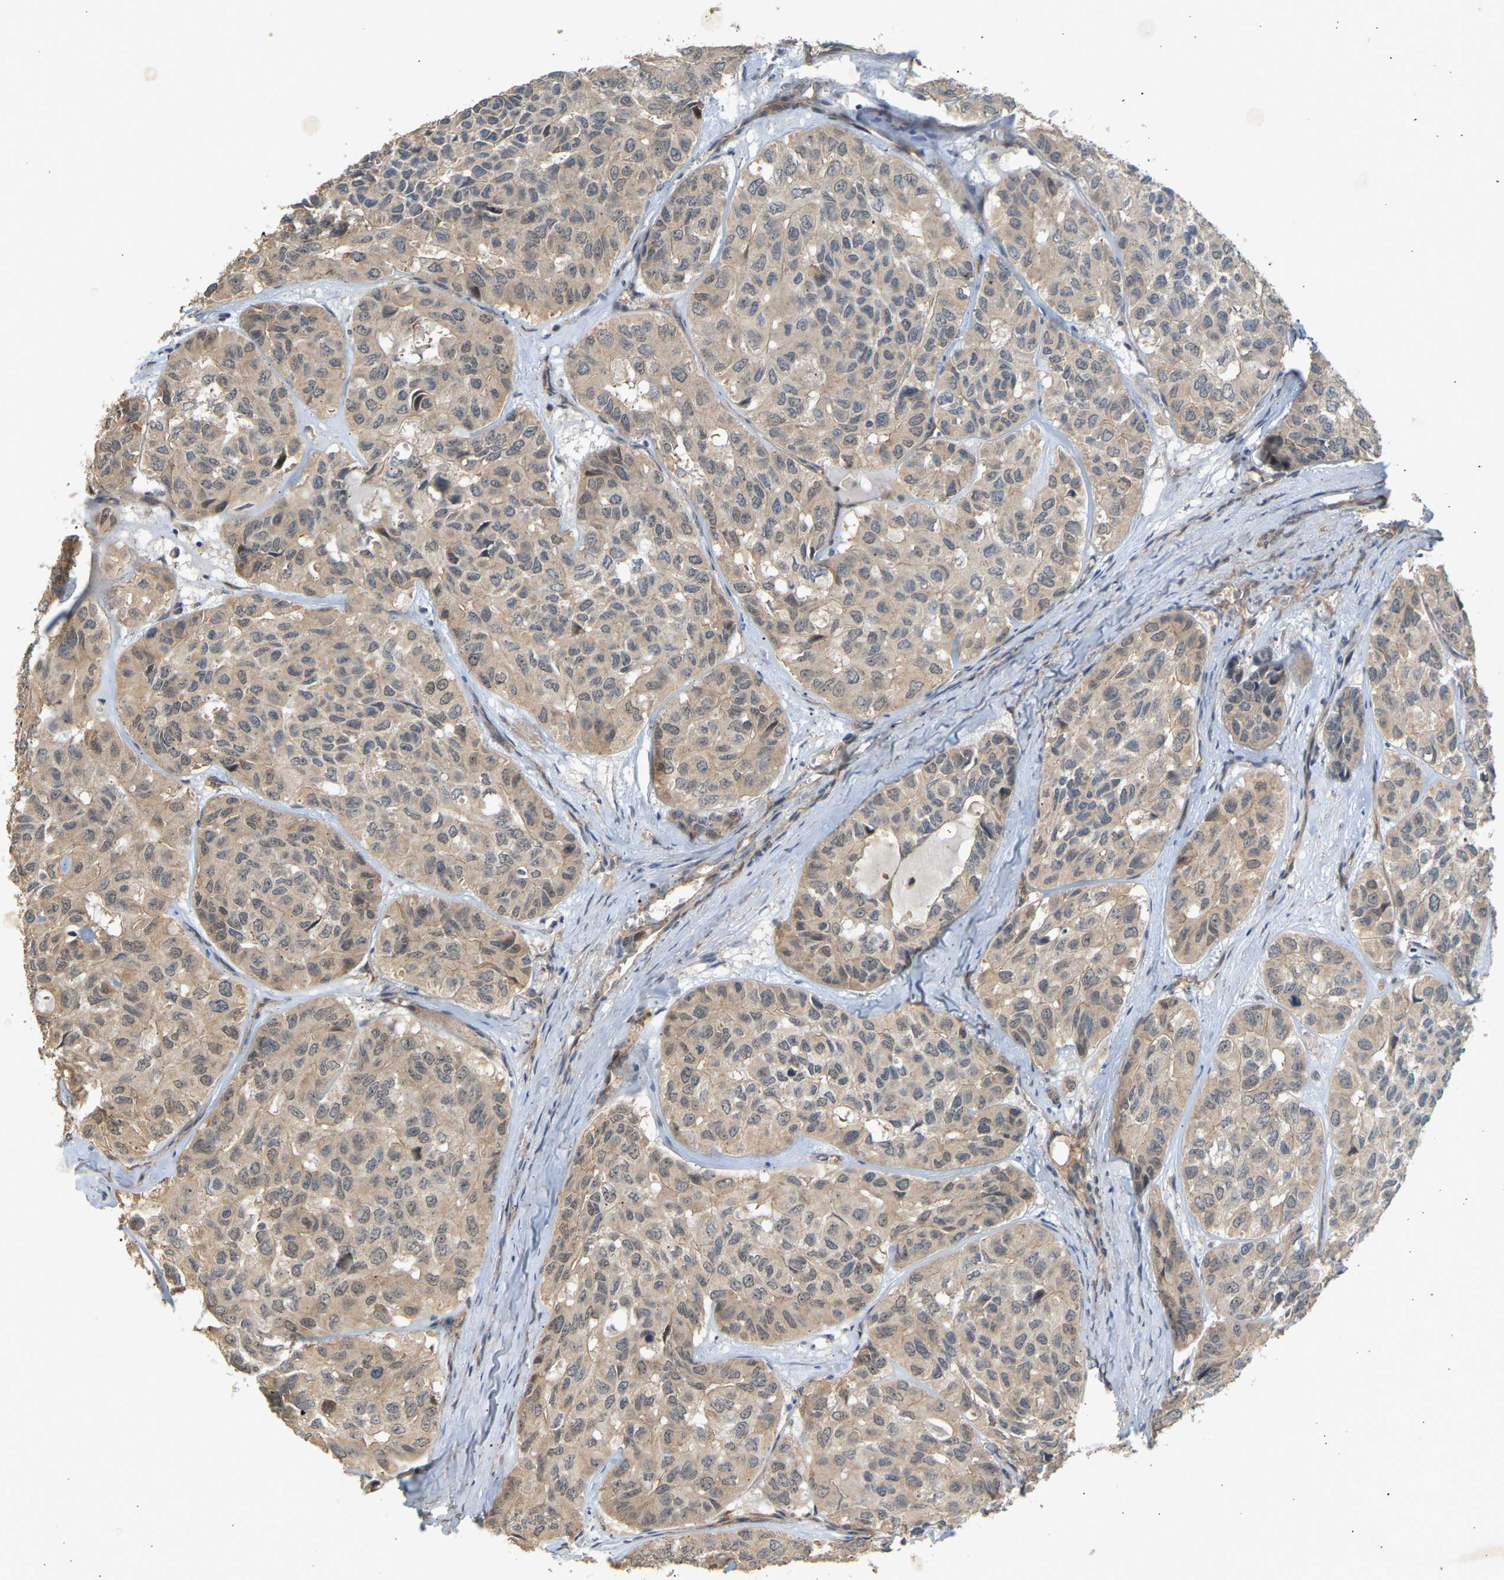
{"staining": {"intensity": "weak", "quantity": "25%-75%", "location": "cytoplasmic/membranous"}, "tissue": "head and neck cancer", "cell_type": "Tumor cells", "image_type": "cancer", "snomed": [{"axis": "morphology", "description": "Adenocarcinoma, NOS"}, {"axis": "topography", "description": "Salivary gland, NOS"}, {"axis": "topography", "description": "Head-Neck"}], "caption": "A high-resolution micrograph shows immunohistochemistry staining of head and neck cancer, which demonstrates weak cytoplasmic/membranous positivity in about 25%-75% of tumor cells.", "gene": "RGL1", "patient": {"sex": "female", "age": 76}}